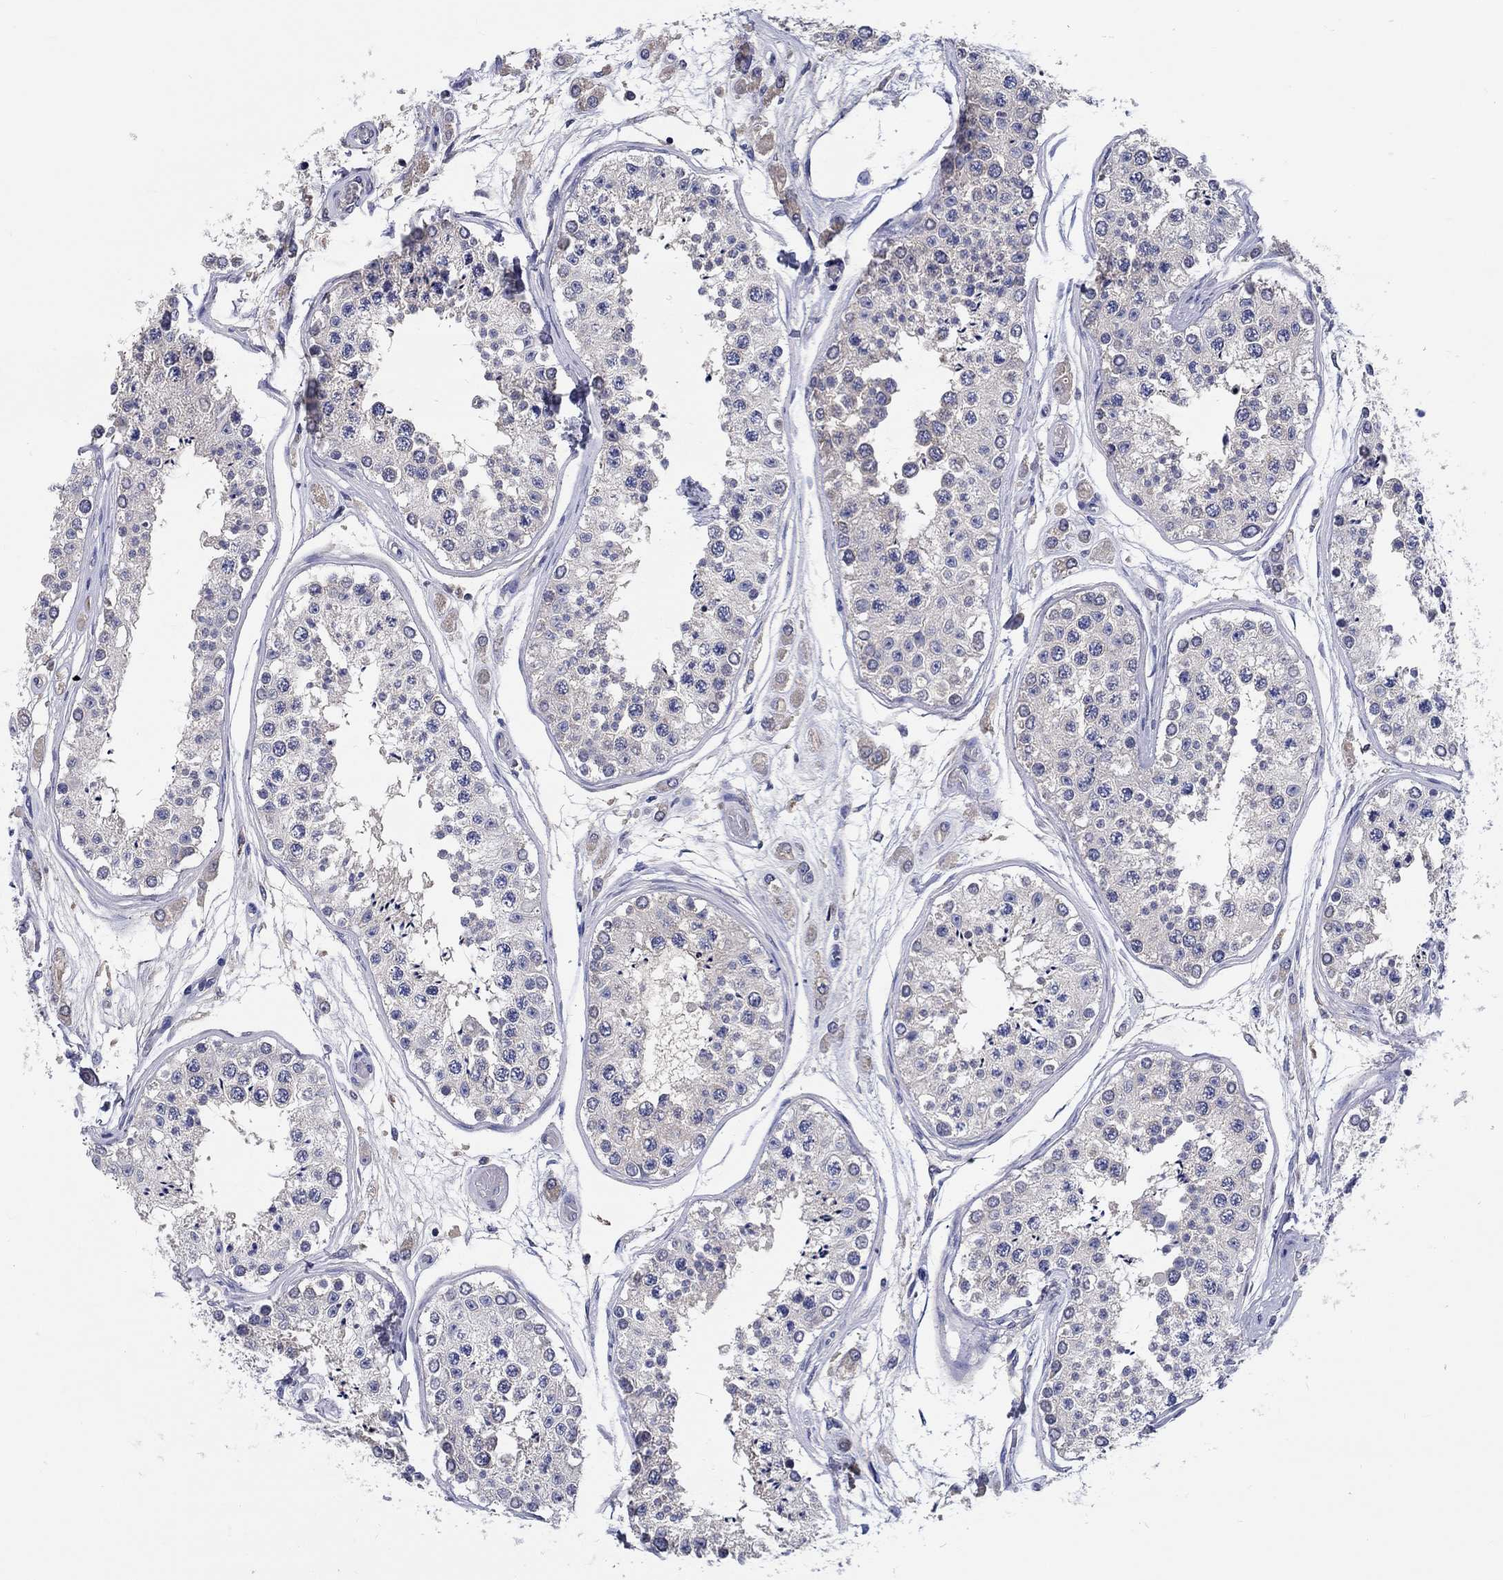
{"staining": {"intensity": "negative", "quantity": "none", "location": "none"}, "tissue": "testis", "cell_type": "Cells in seminiferous ducts", "image_type": "normal", "snomed": [{"axis": "morphology", "description": "Normal tissue, NOS"}, {"axis": "topography", "description": "Testis"}], "caption": "Immunohistochemistry of unremarkable testis demonstrates no staining in cells in seminiferous ducts. Nuclei are stained in blue.", "gene": "CHIT1", "patient": {"sex": "male", "age": 25}}